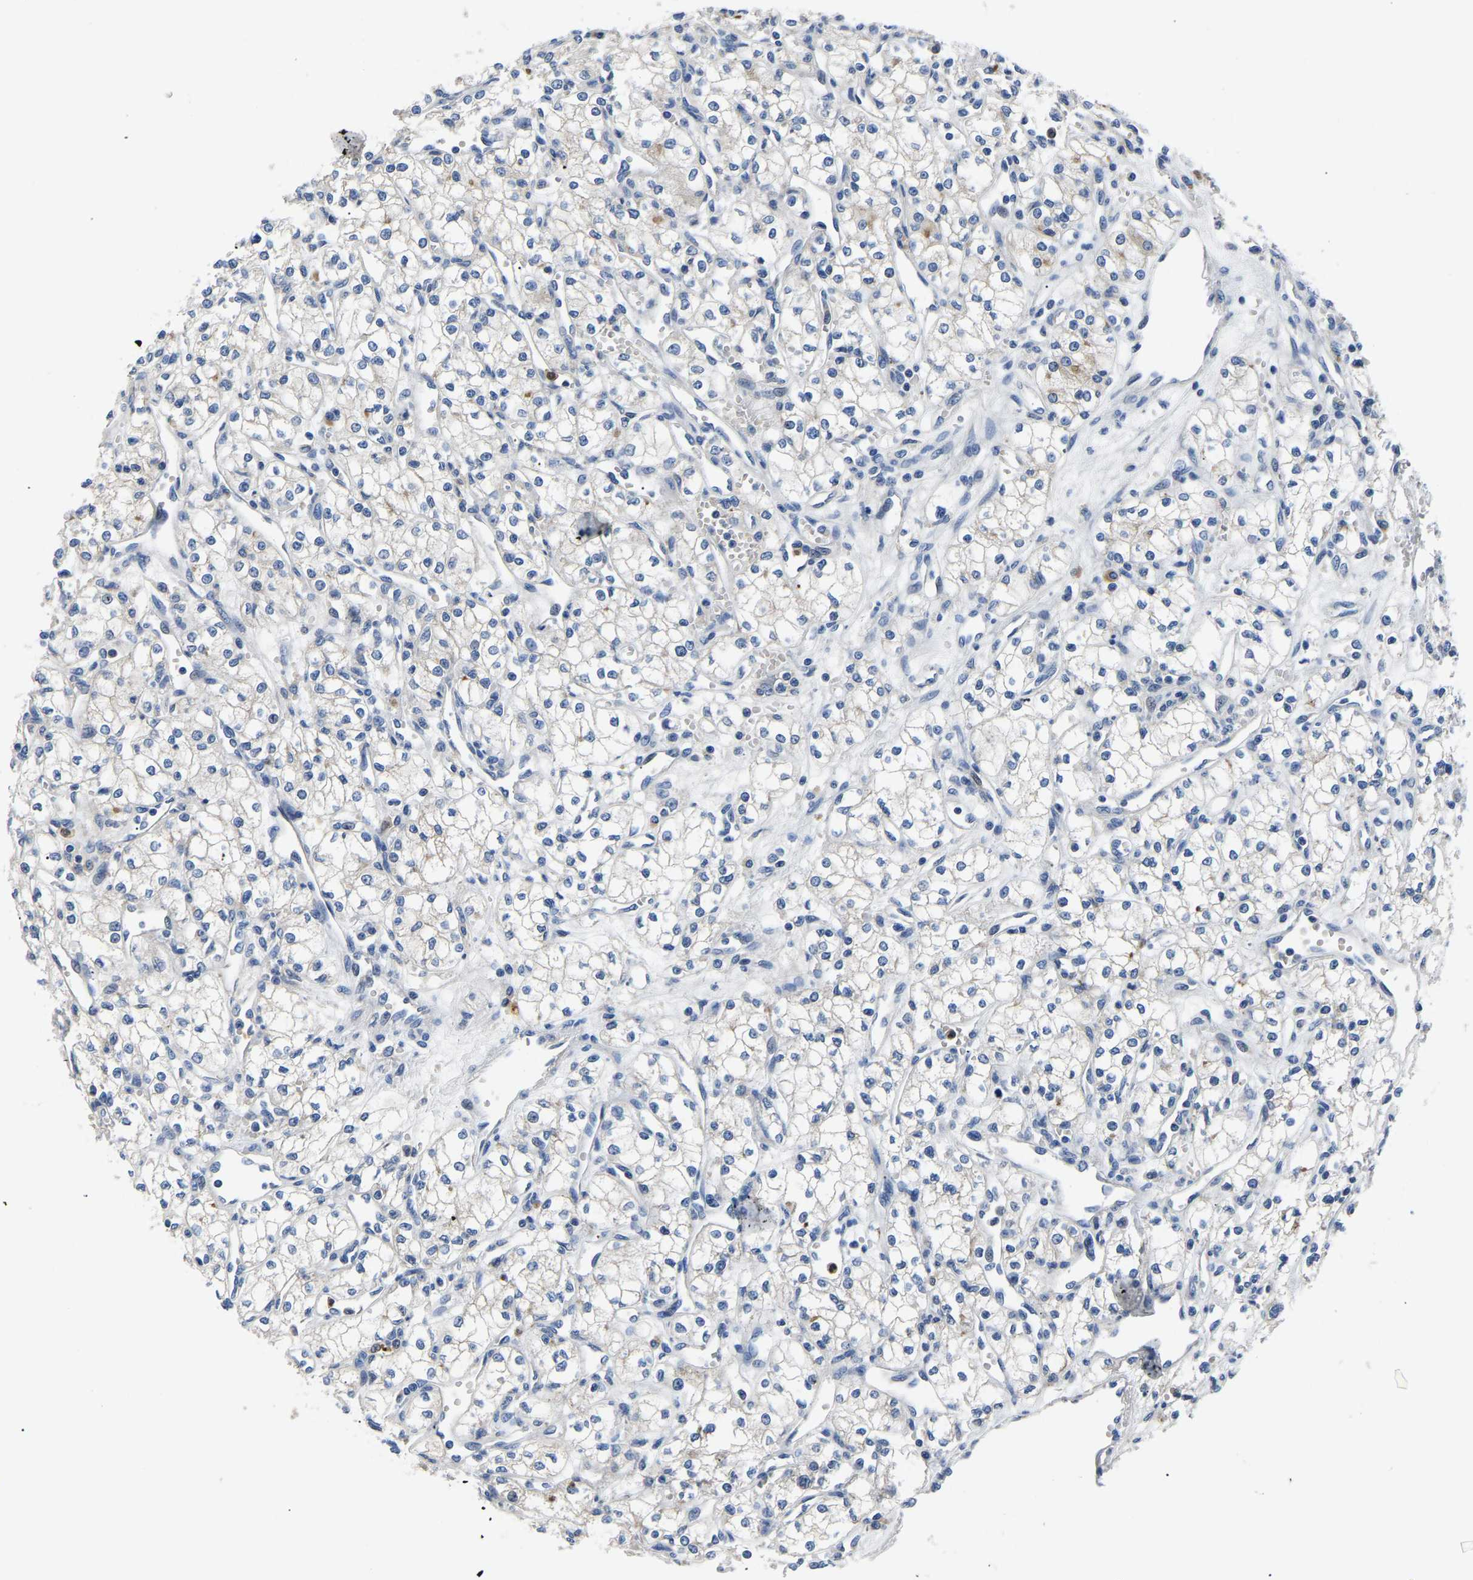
{"staining": {"intensity": "negative", "quantity": "none", "location": "none"}, "tissue": "renal cancer", "cell_type": "Tumor cells", "image_type": "cancer", "snomed": [{"axis": "morphology", "description": "Adenocarcinoma, NOS"}, {"axis": "topography", "description": "Kidney"}], "caption": "High power microscopy histopathology image of an IHC photomicrograph of renal cancer, revealing no significant staining in tumor cells.", "gene": "TOR1B", "patient": {"sex": "male", "age": 59}}